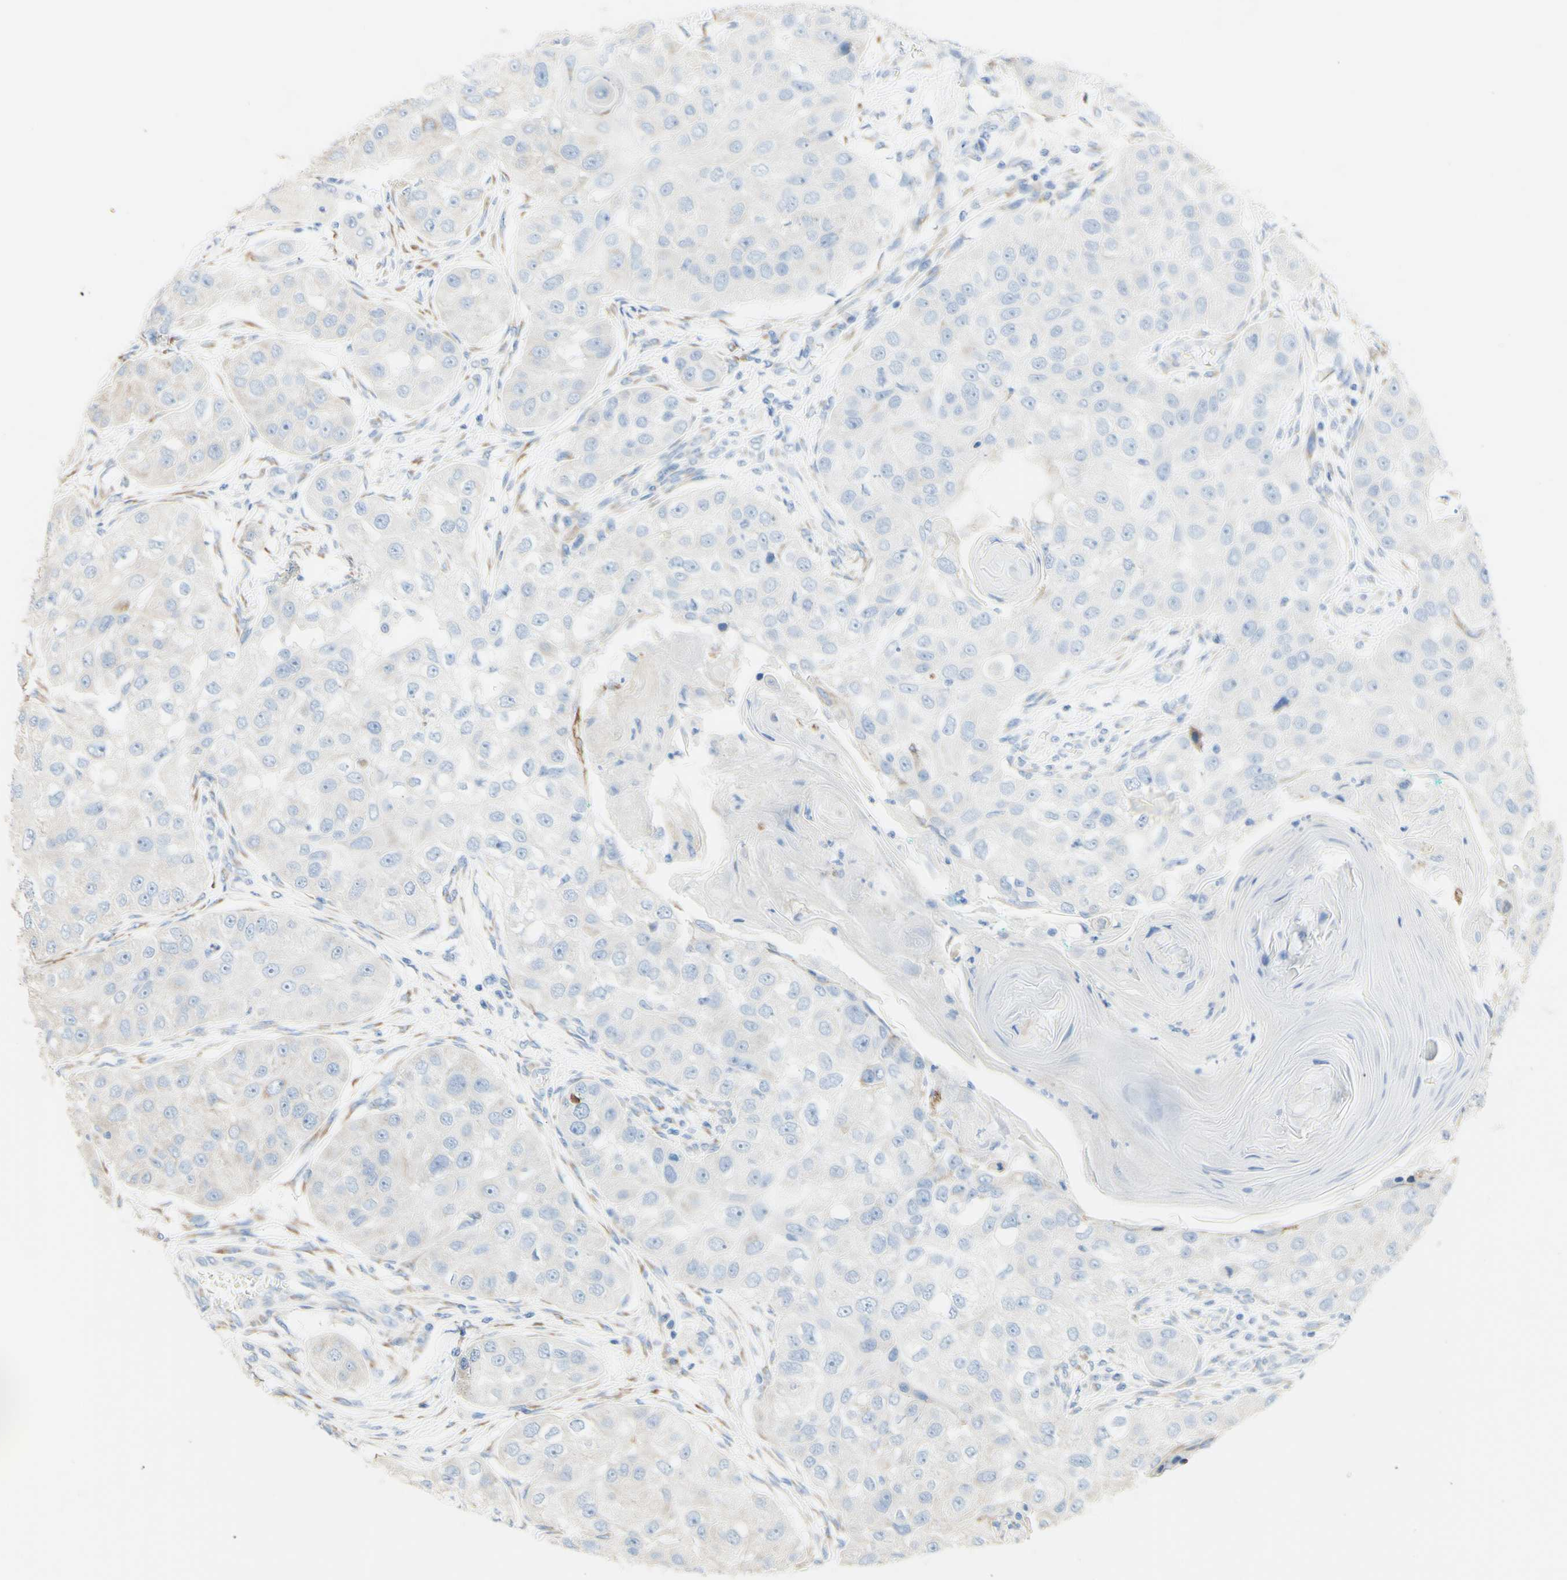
{"staining": {"intensity": "negative", "quantity": "none", "location": "none"}, "tissue": "head and neck cancer", "cell_type": "Tumor cells", "image_type": "cancer", "snomed": [{"axis": "morphology", "description": "Normal tissue, NOS"}, {"axis": "morphology", "description": "Squamous cell carcinoma, NOS"}, {"axis": "topography", "description": "Skeletal muscle"}, {"axis": "topography", "description": "Head-Neck"}], "caption": "Protein analysis of head and neck cancer demonstrates no significant positivity in tumor cells.", "gene": "AGPAT5", "patient": {"sex": "male", "age": 51}}